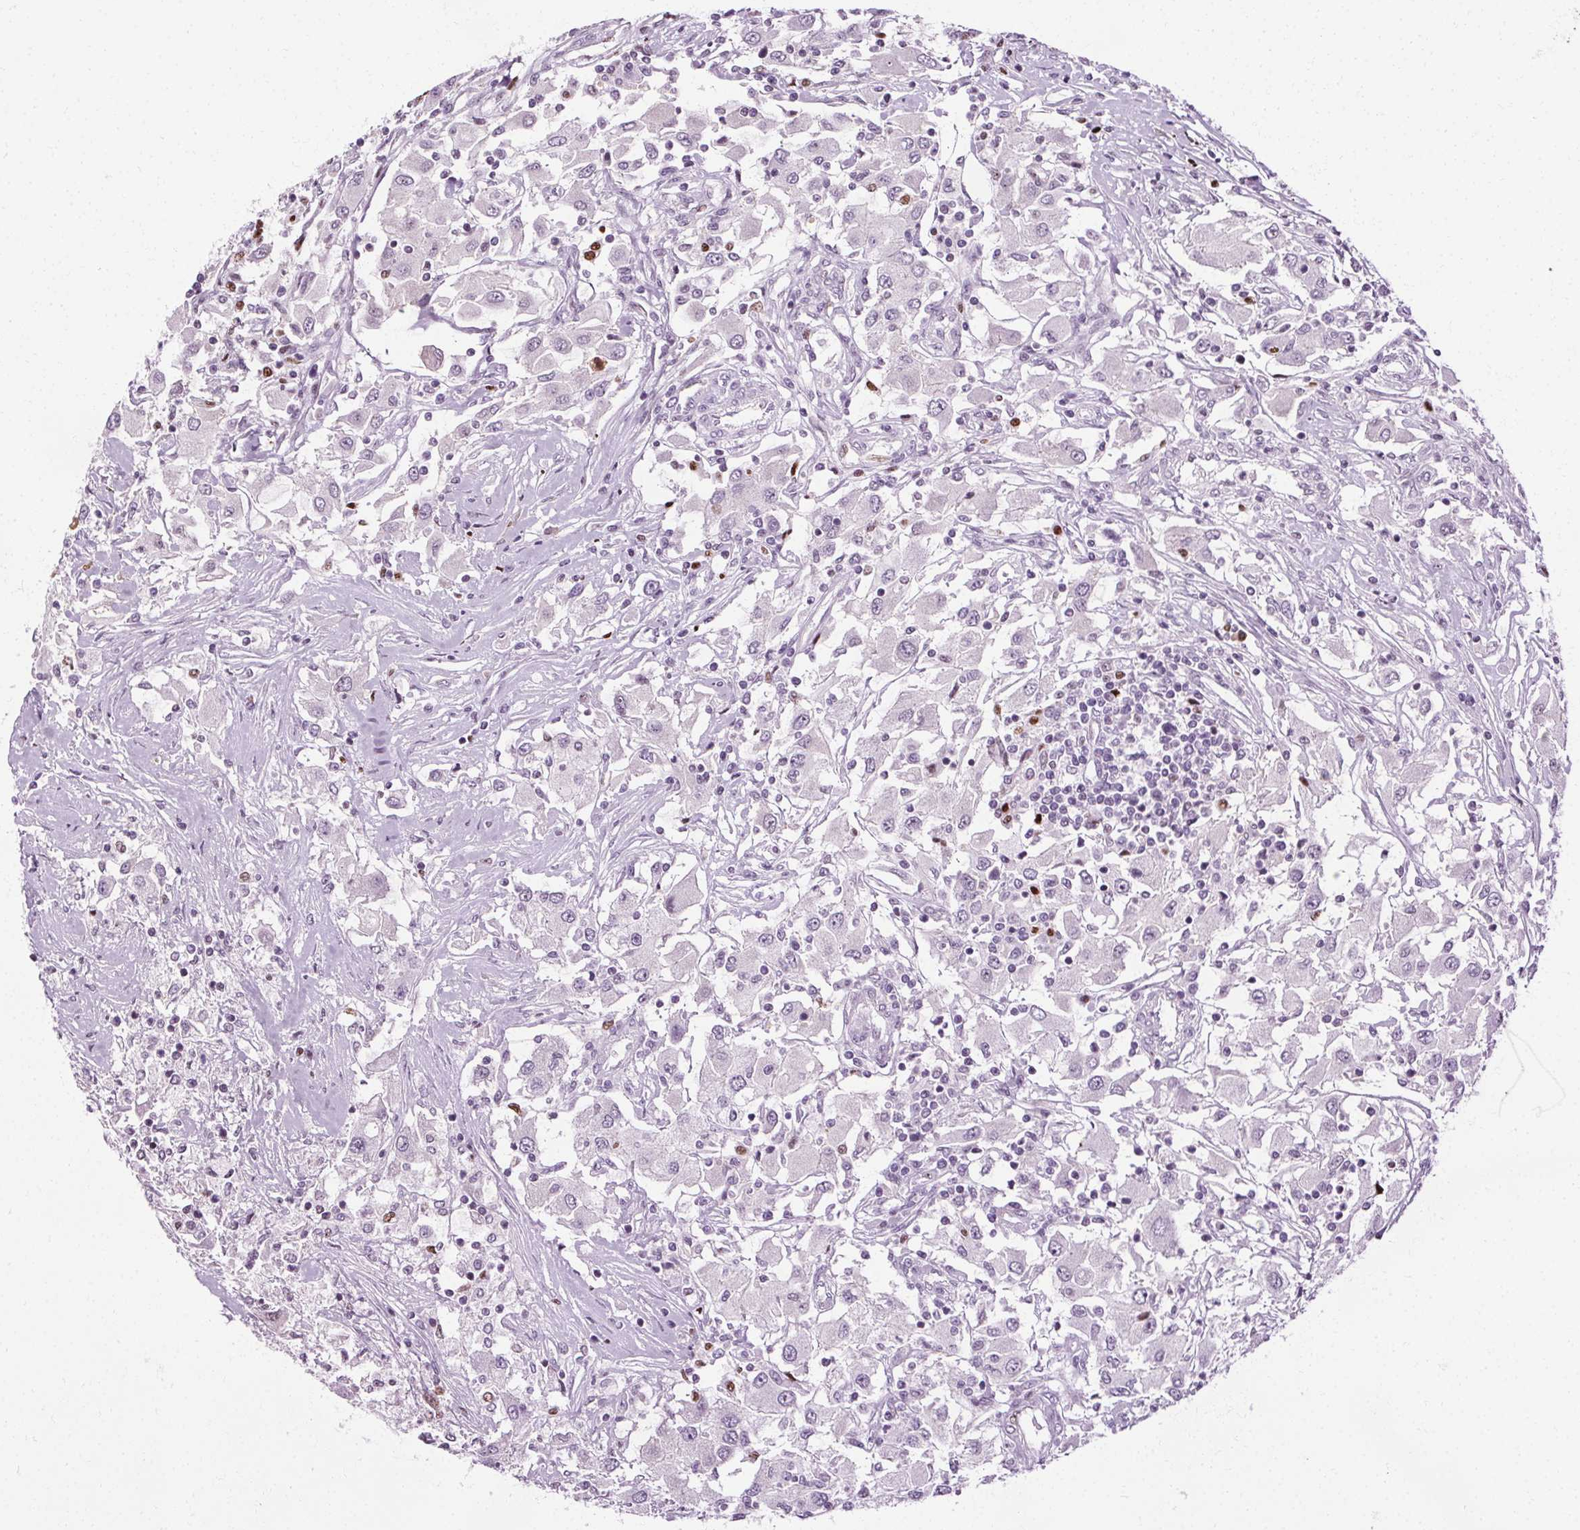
{"staining": {"intensity": "negative", "quantity": "none", "location": "none"}, "tissue": "renal cancer", "cell_type": "Tumor cells", "image_type": "cancer", "snomed": [{"axis": "morphology", "description": "Adenocarcinoma, NOS"}, {"axis": "topography", "description": "Kidney"}], "caption": "Renal cancer (adenocarcinoma) was stained to show a protein in brown. There is no significant expression in tumor cells. (DAB (3,3'-diaminobenzidine) immunohistochemistry (IHC) visualized using brightfield microscopy, high magnification).", "gene": "CEBPA", "patient": {"sex": "female", "age": 67}}